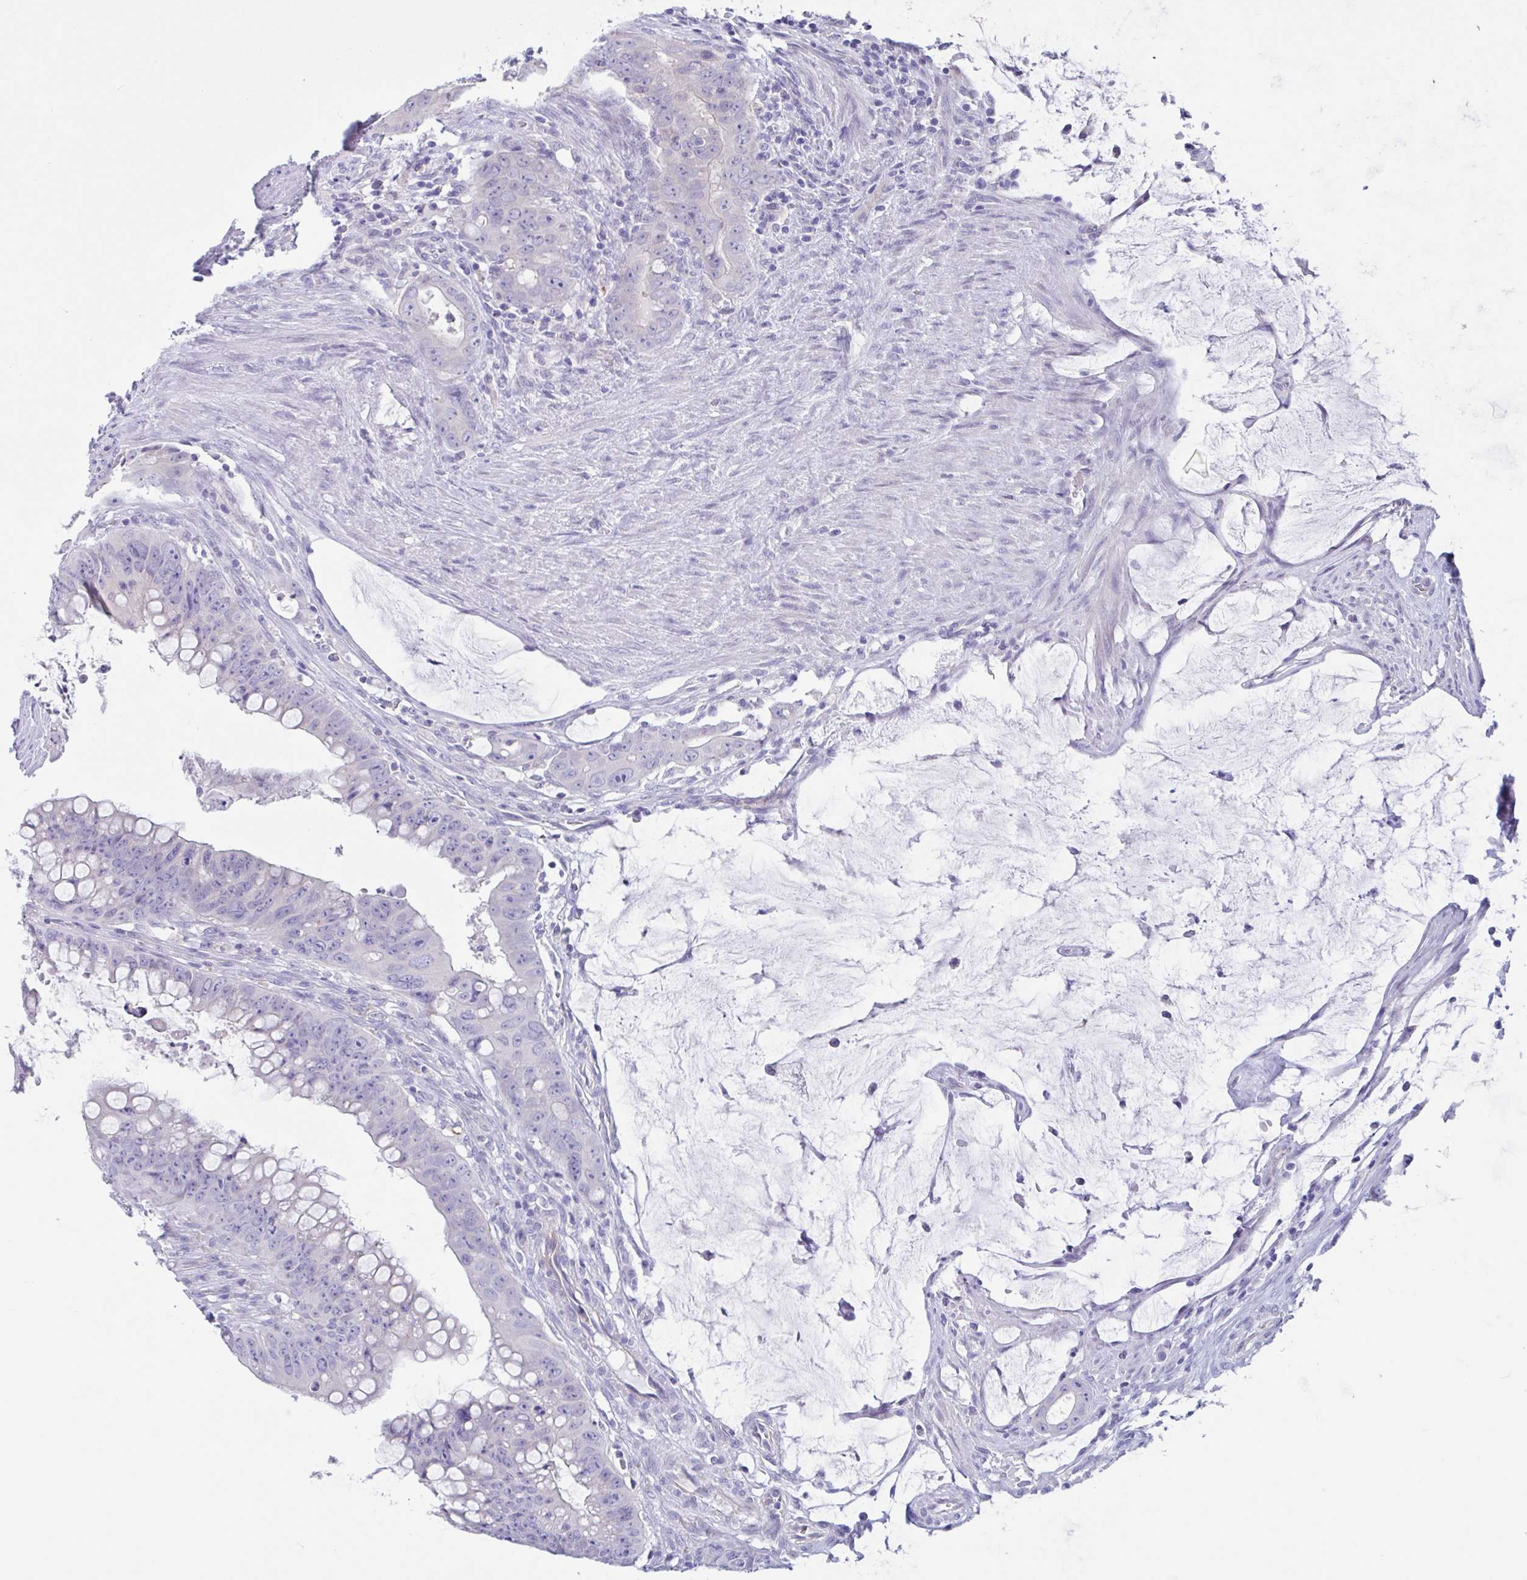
{"staining": {"intensity": "negative", "quantity": "none", "location": "none"}, "tissue": "colorectal cancer", "cell_type": "Tumor cells", "image_type": "cancer", "snomed": [{"axis": "morphology", "description": "Adenocarcinoma, NOS"}, {"axis": "topography", "description": "Rectum"}], "caption": "This is an IHC image of colorectal cancer. There is no staining in tumor cells.", "gene": "OR6N2", "patient": {"sex": "male", "age": 78}}